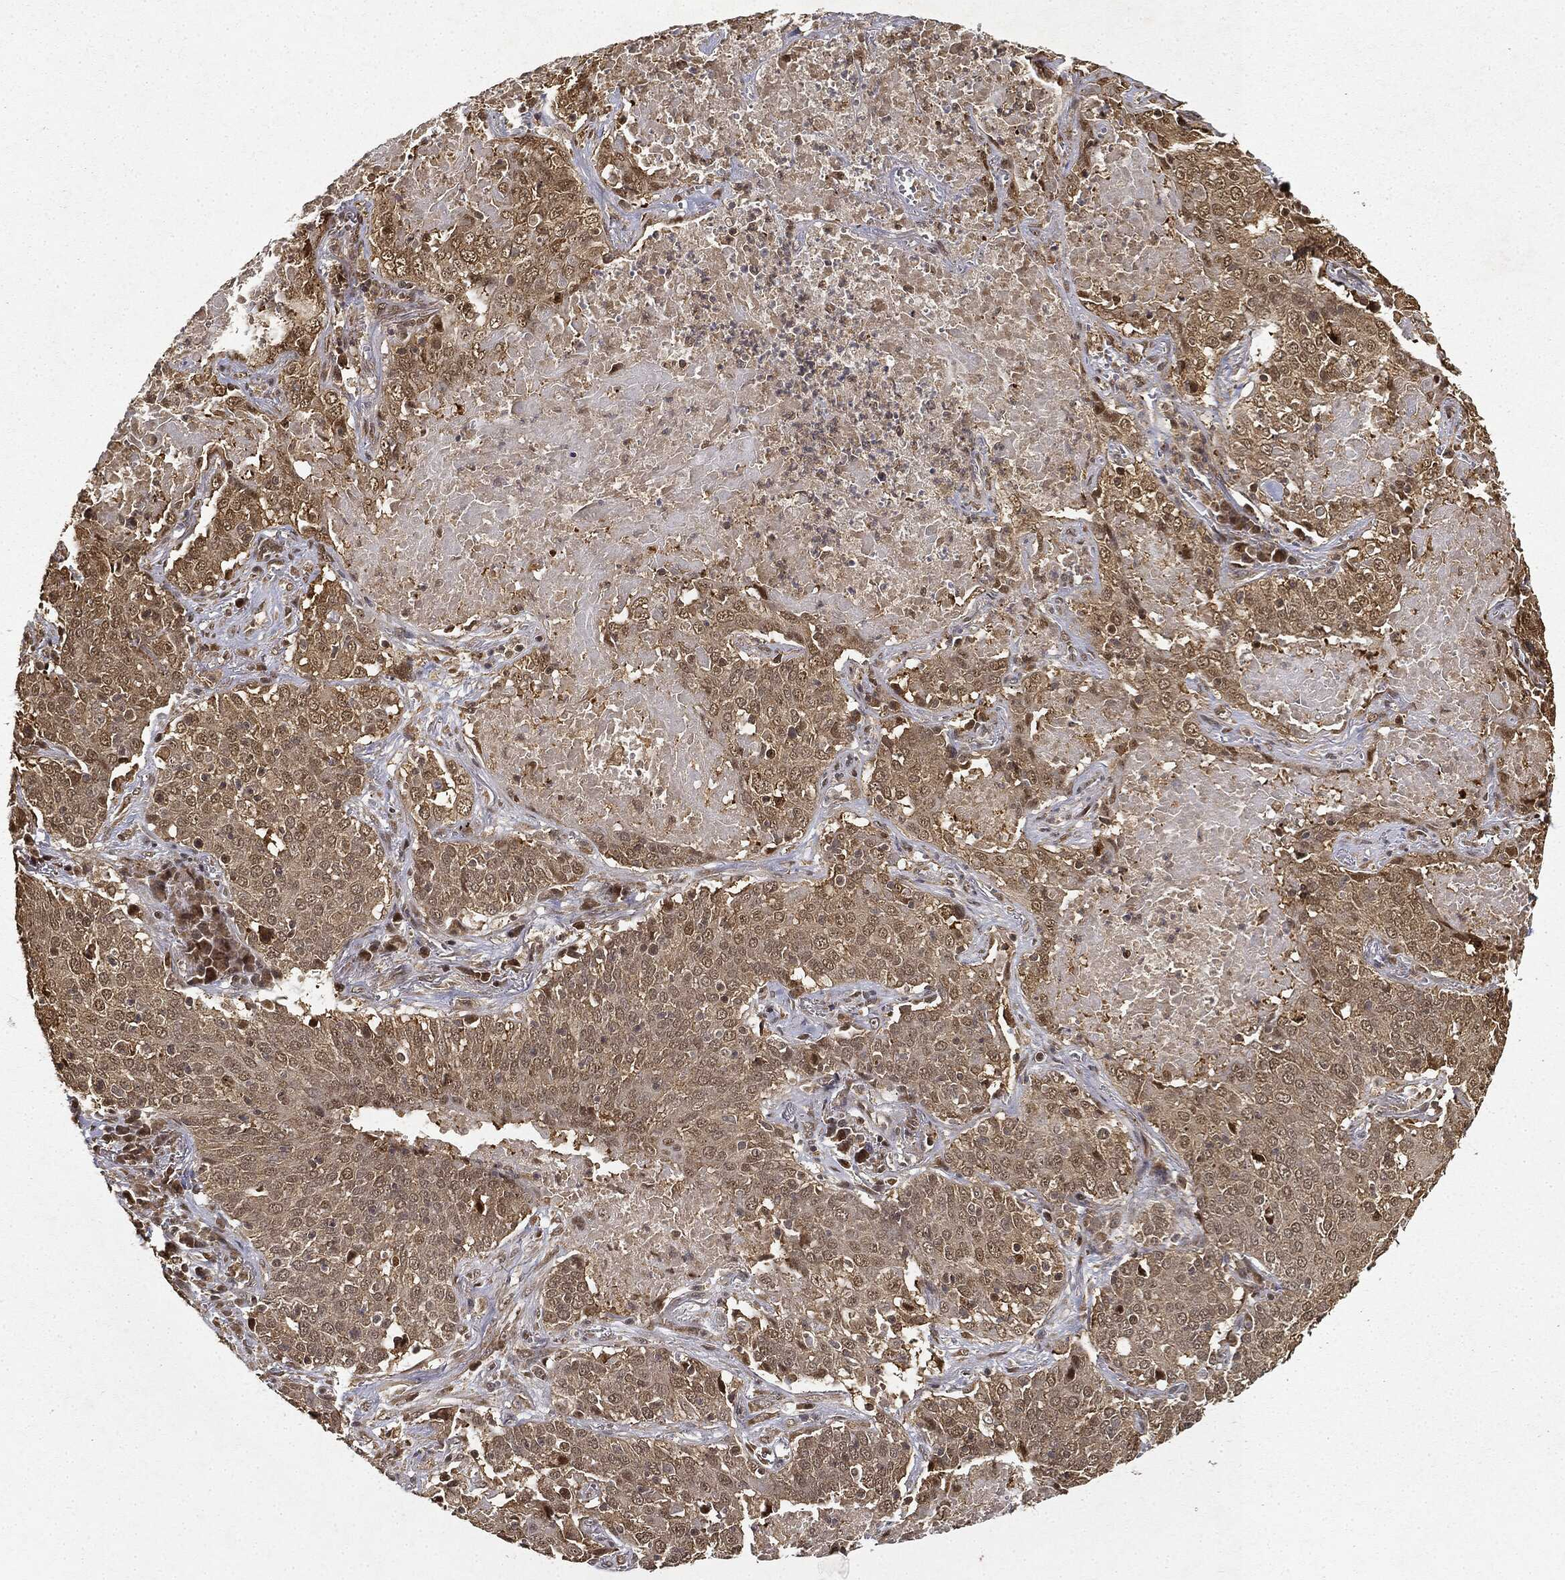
{"staining": {"intensity": "moderate", "quantity": ">75%", "location": "cytoplasmic/membranous"}, "tissue": "lung cancer", "cell_type": "Tumor cells", "image_type": "cancer", "snomed": [{"axis": "morphology", "description": "Squamous cell carcinoma, NOS"}, {"axis": "topography", "description": "Lung"}], "caption": "A micrograph of human lung cancer stained for a protein shows moderate cytoplasmic/membranous brown staining in tumor cells. The protein of interest is shown in brown color, while the nuclei are stained blue.", "gene": "ZNHIT6", "patient": {"sex": "male", "age": 82}}